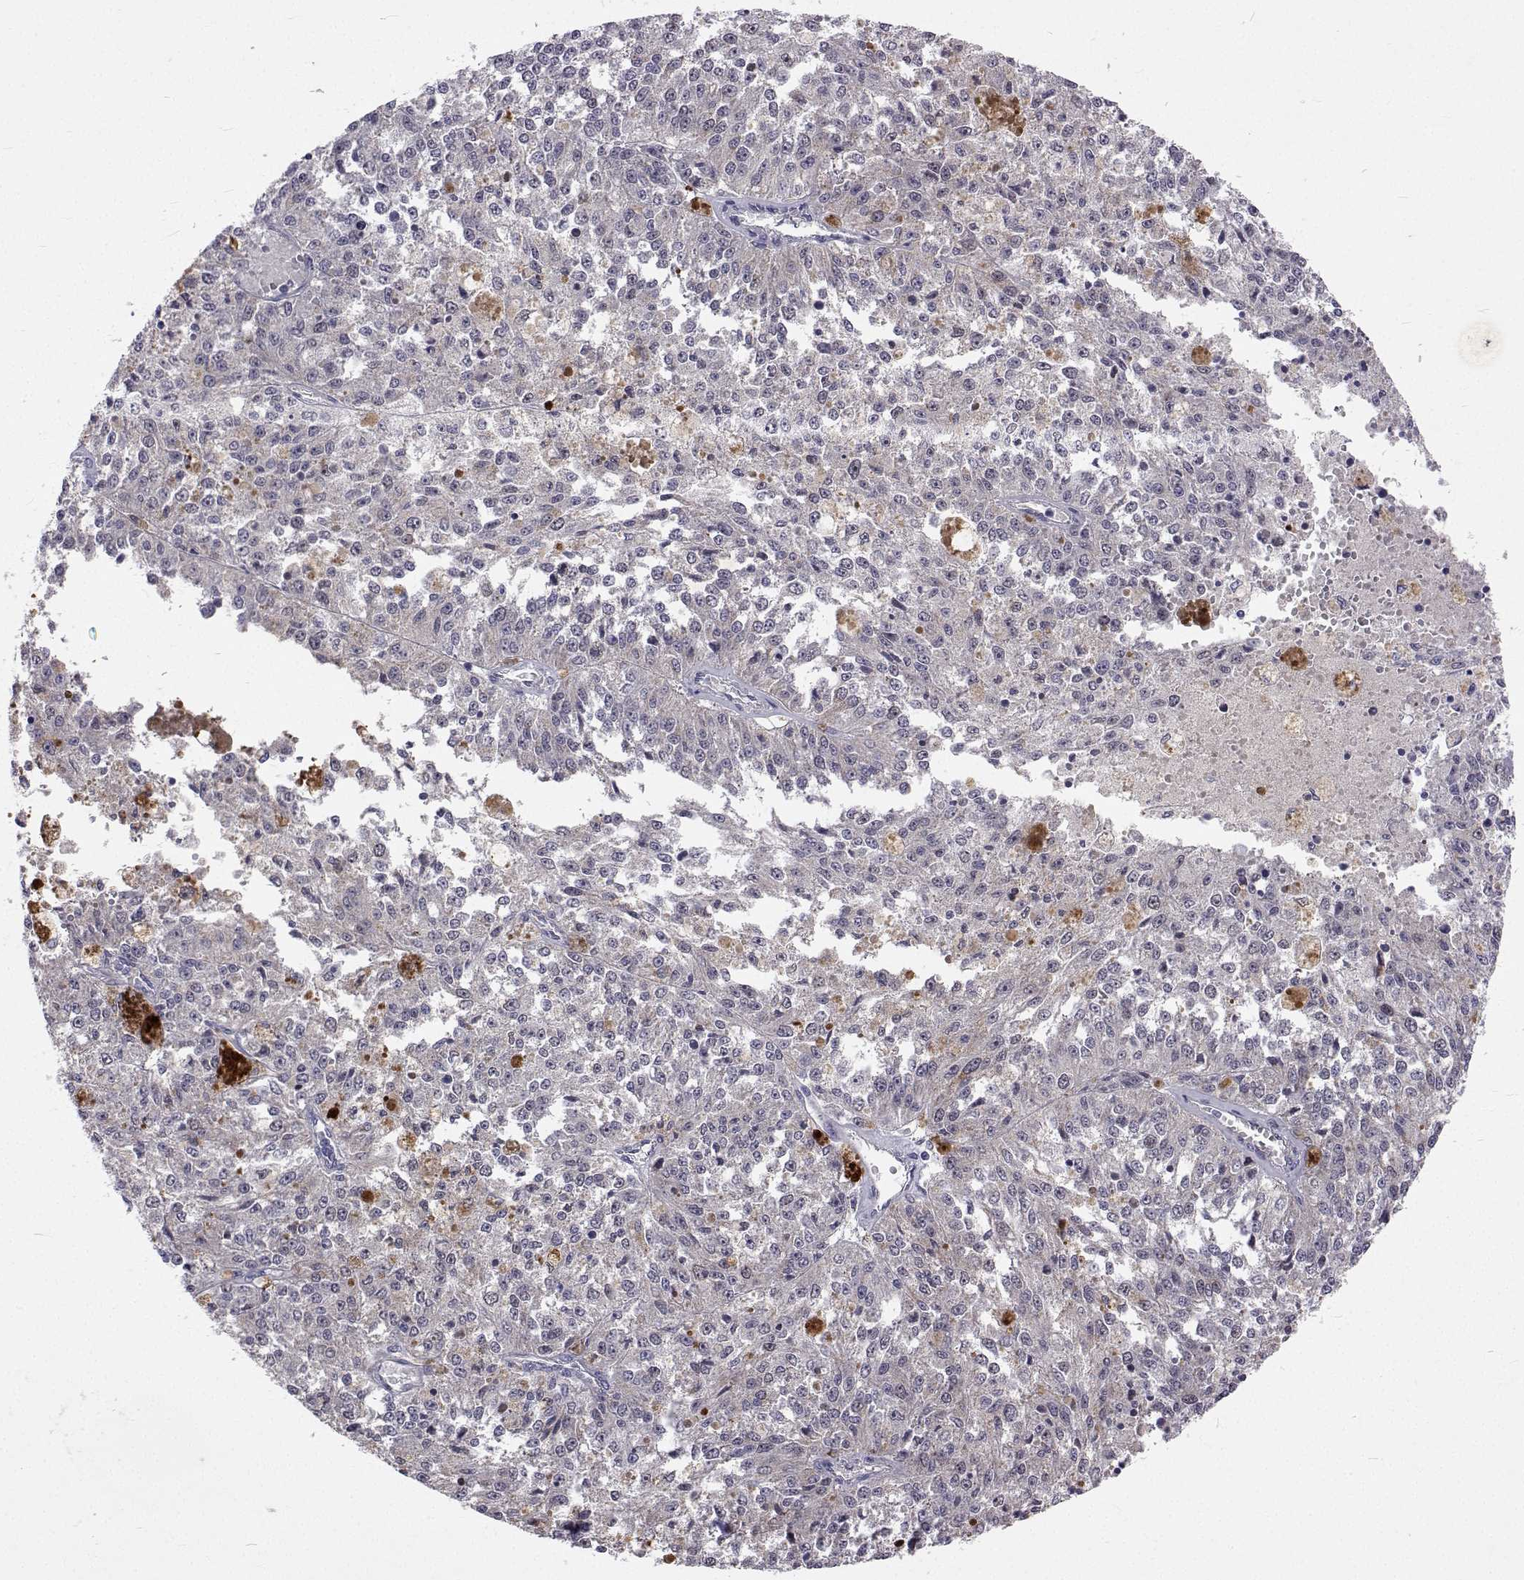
{"staining": {"intensity": "negative", "quantity": "none", "location": "none"}, "tissue": "melanoma", "cell_type": "Tumor cells", "image_type": "cancer", "snomed": [{"axis": "morphology", "description": "Malignant melanoma, Metastatic site"}, {"axis": "topography", "description": "Lymph node"}], "caption": "This is an IHC photomicrograph of melanoma. There is no expression in tumor cells.", "gene": "DHTKD1", "patient": {"sex": "female", "age": 64}}